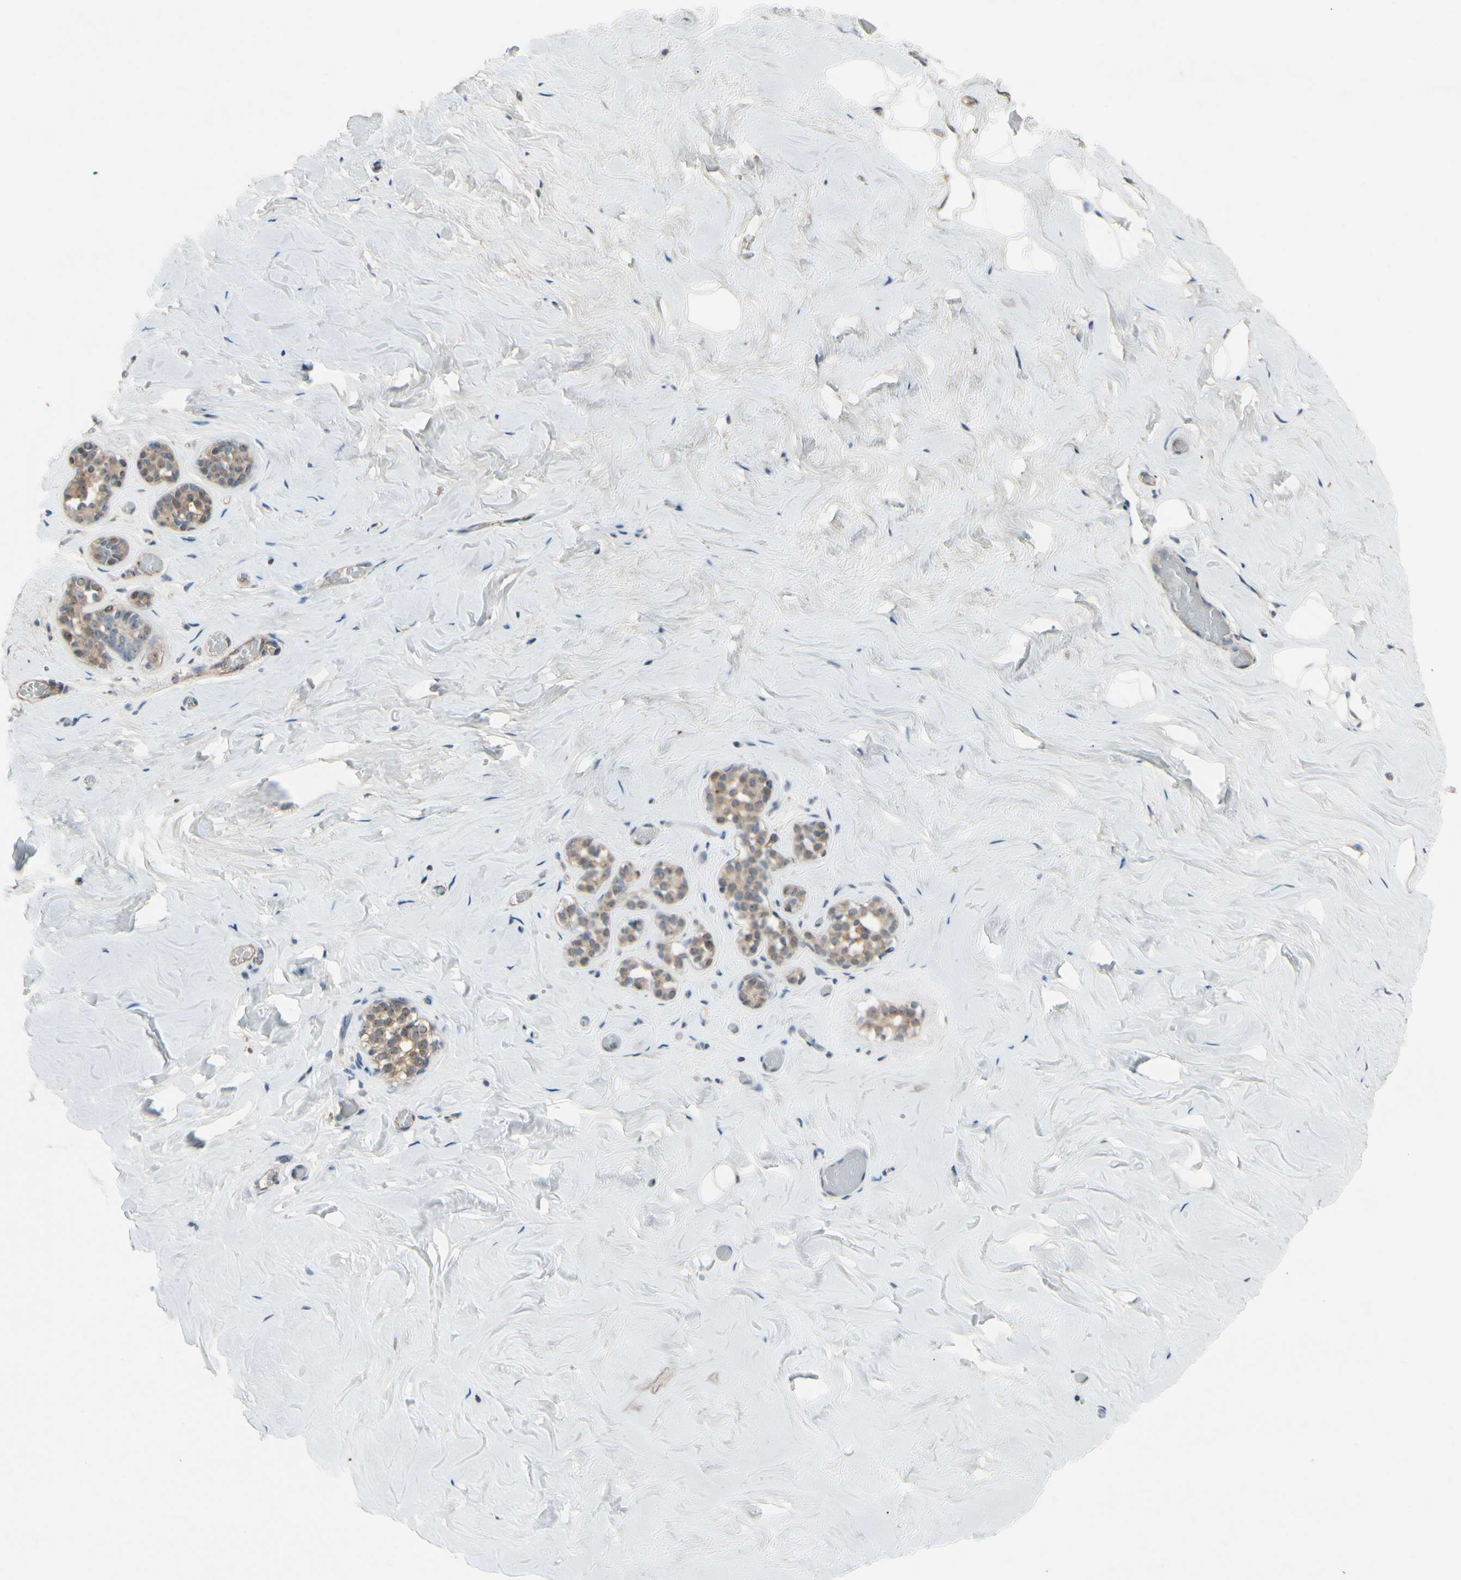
{"staining": {"intensity": "negative", "quantity": "none", "location": "none"}, "tissue": "breast", "cell_type": "Adipocytes", "image_type": "normal", "snomed": [{"axis": "morphology", "description": "Normal tissue, NOS"}, {"axis": "topography", "description": "Breast"}], "caption": "This is an immunohistochemistry histopathology image of normal human breast. There is no staining in adipocytes.", "gene": "CPT1A", "patient": {"sex": "female", "age": 75}}